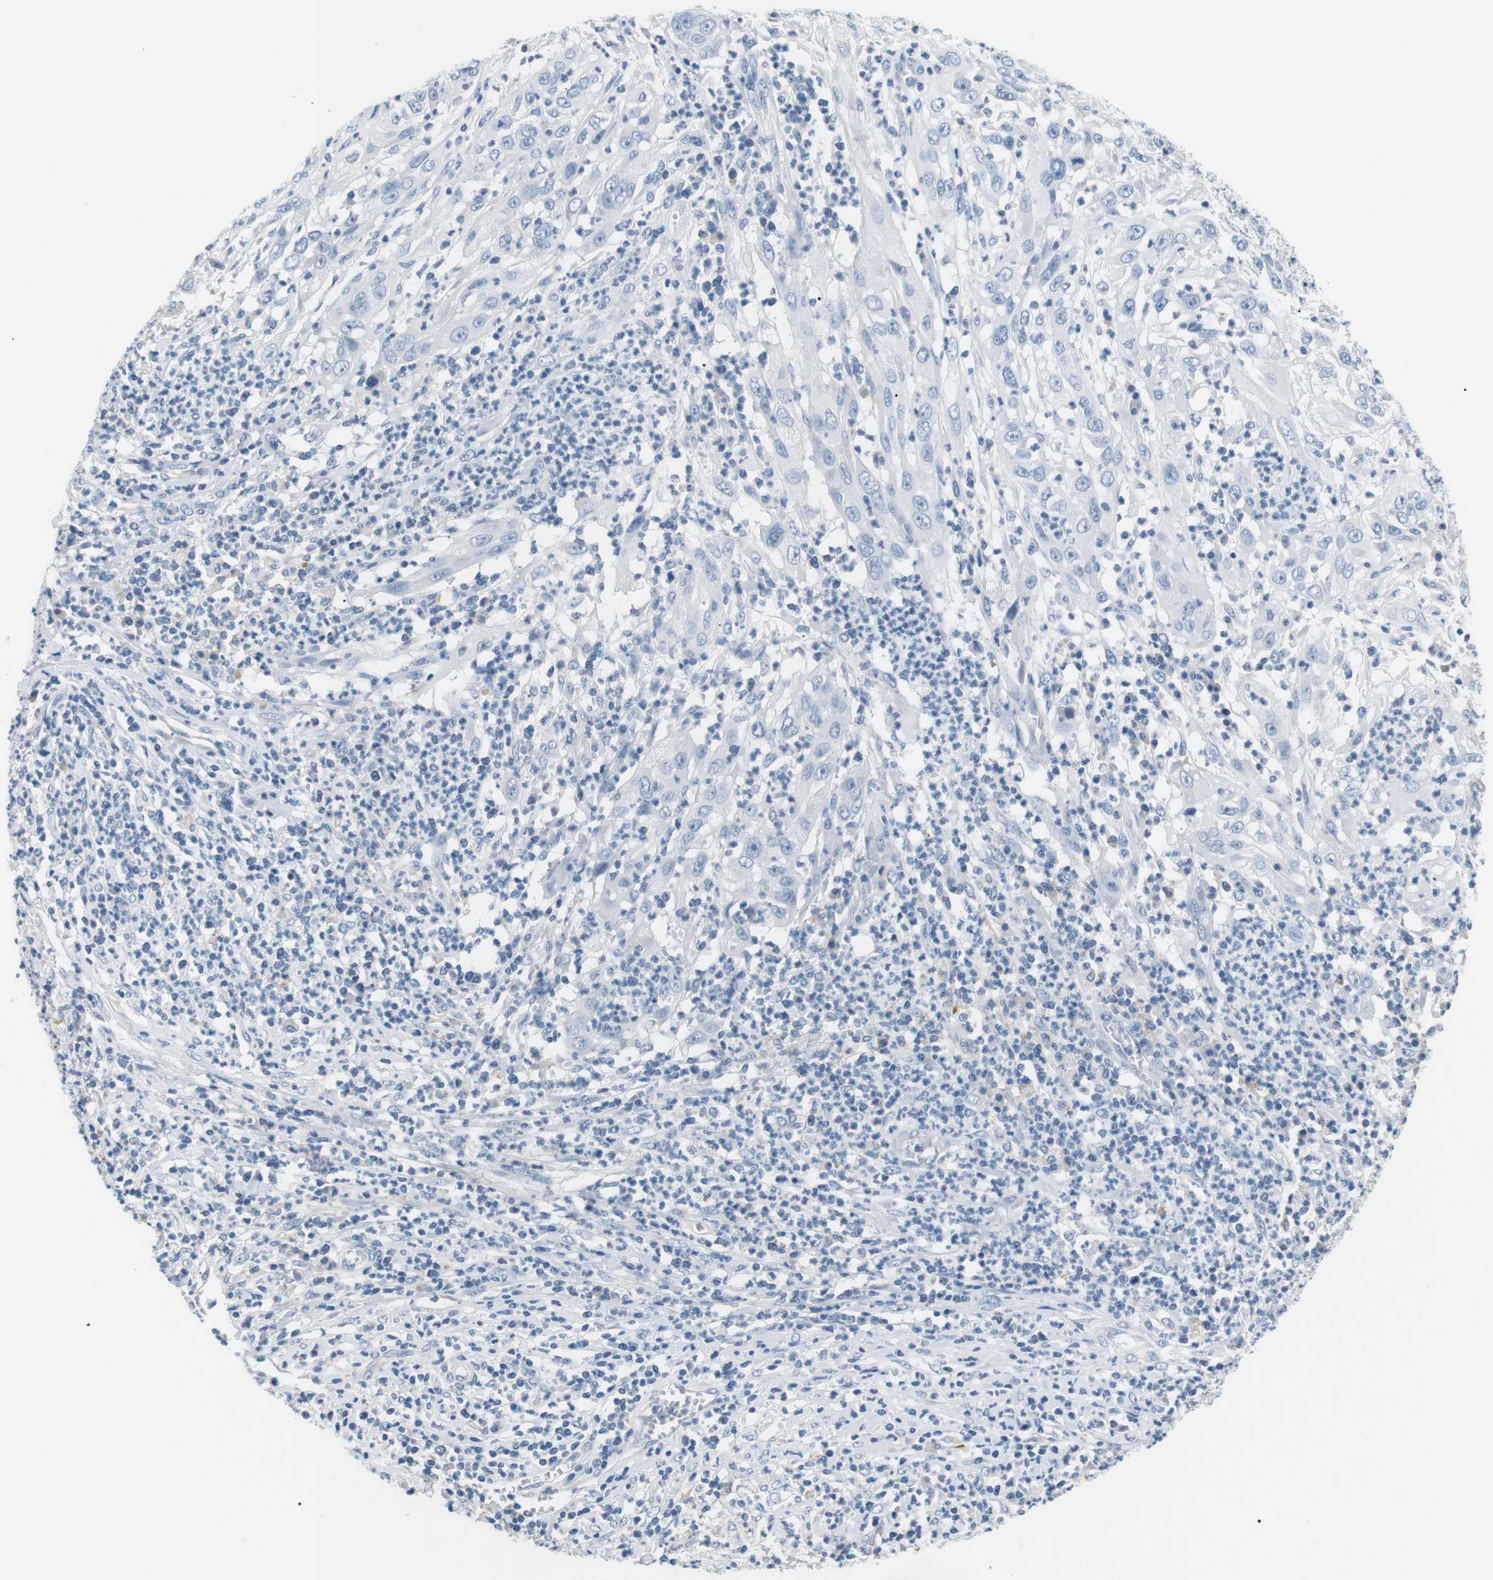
{"staining": {"intensity": "negative", "quantity": "none", "location": "none"}, "tissue": "cervical cancer", "cell_type": "Tumor cells", "image_type": "cancer", "snomed": [{"axis": "morphology", "description": "Squamous cell carcinoma, NOS"}, {"axis": "topography", "description": "Cervix"}], "caption": "An image of cervical cancer stained for a protein demonstrates no brown staining in tumor cells.", "gene": "FCGRT", "patient": {"sex": "female", "age": 32}}